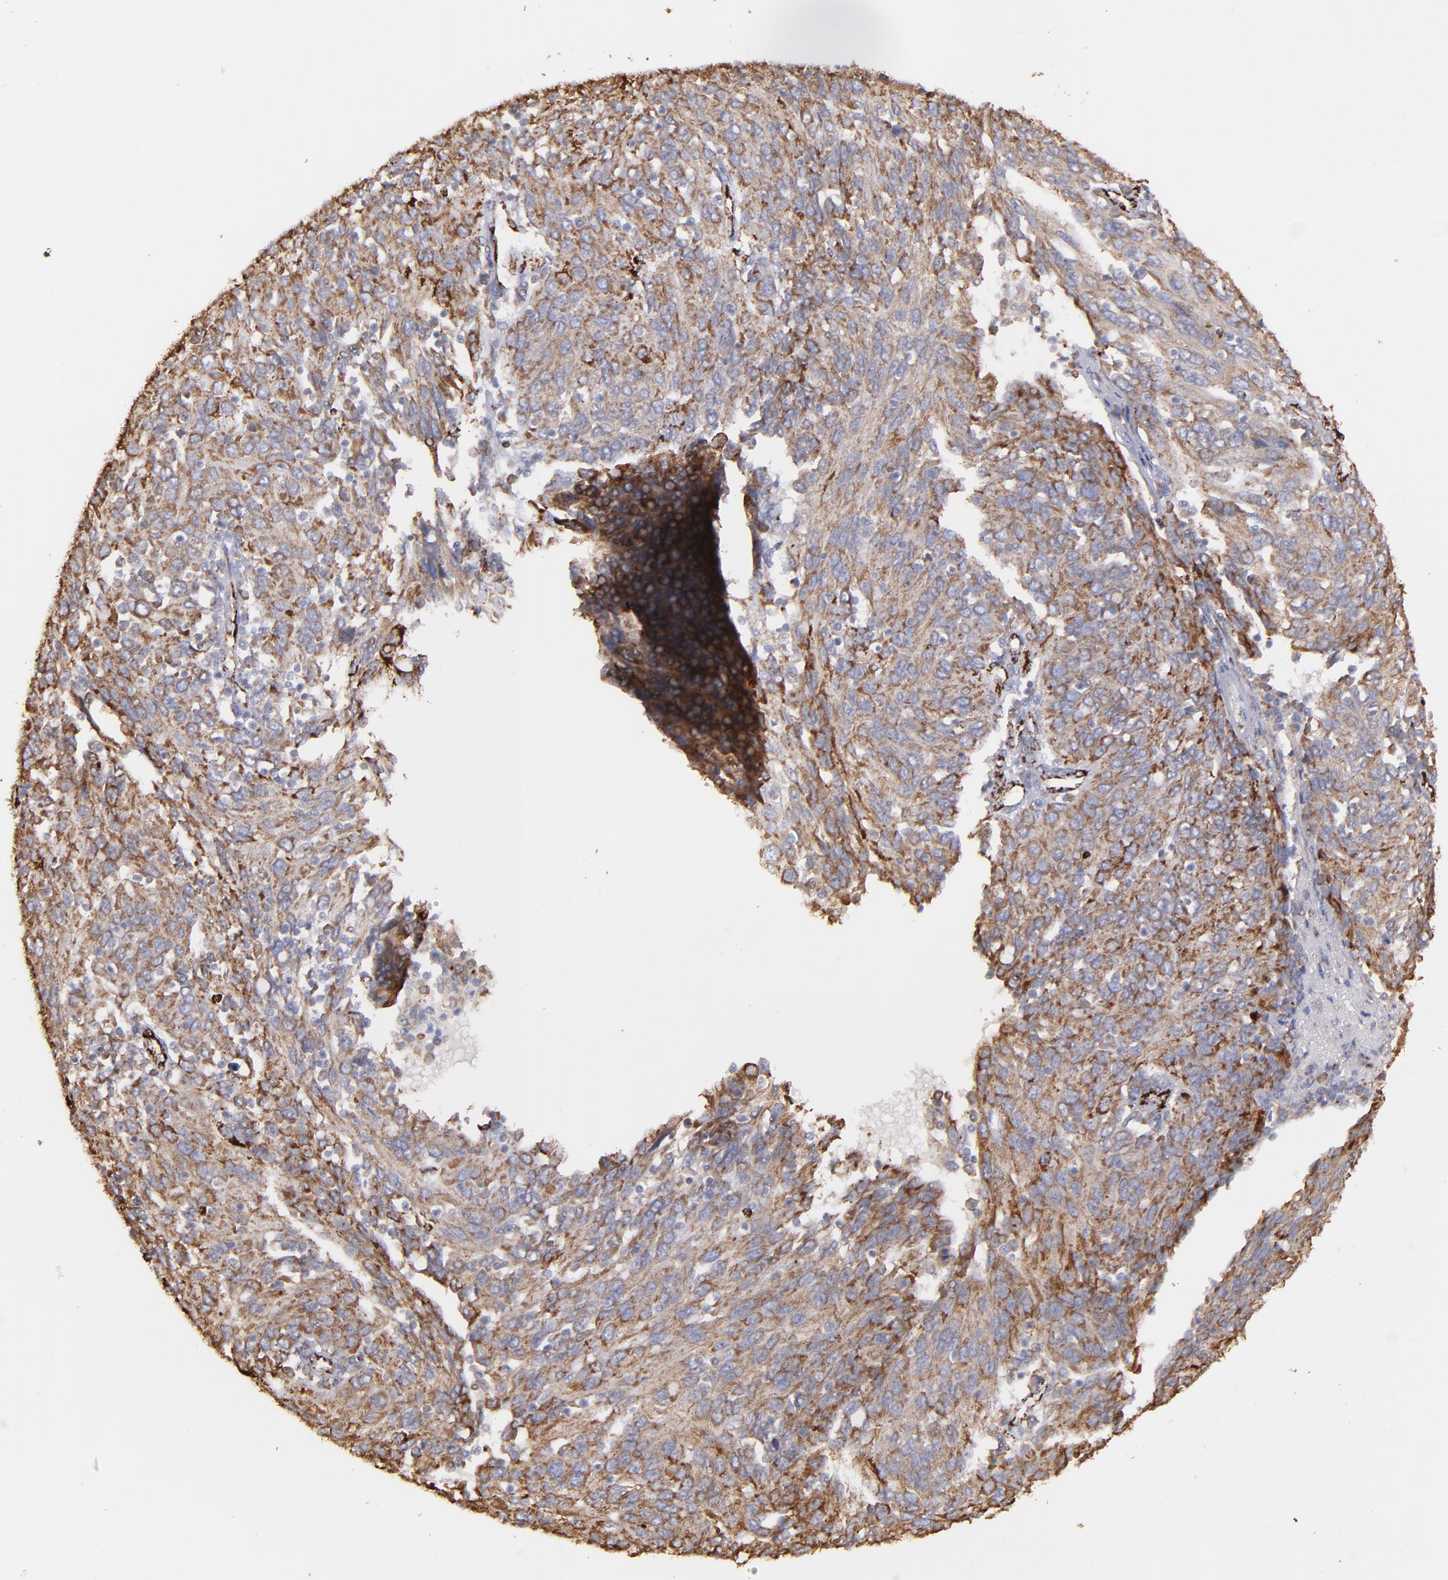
{"staining": {"intensity": "weak", "quantity": ">75%", "location": "cytoplasmic/membranous"}, "tissue": "ovarian cancer", "cell_type": "Tumor cells", "image_type": "cancer", "snomed": [{"axis": "morphology", "description": "Carcinoma, endometroid"}, {"axis": "topography", "description": "Ovary"}], "caption": "Weak cytoplasmic/membranous protein positivity is seen in approximately >75% of tumor cells in endometroid carcinoma (ovarian). (brown staining indicates protein expression, while blue staining denotes nuclei).", "gene": "MAOB", "patient": {"sex": "female", "age": 50}}